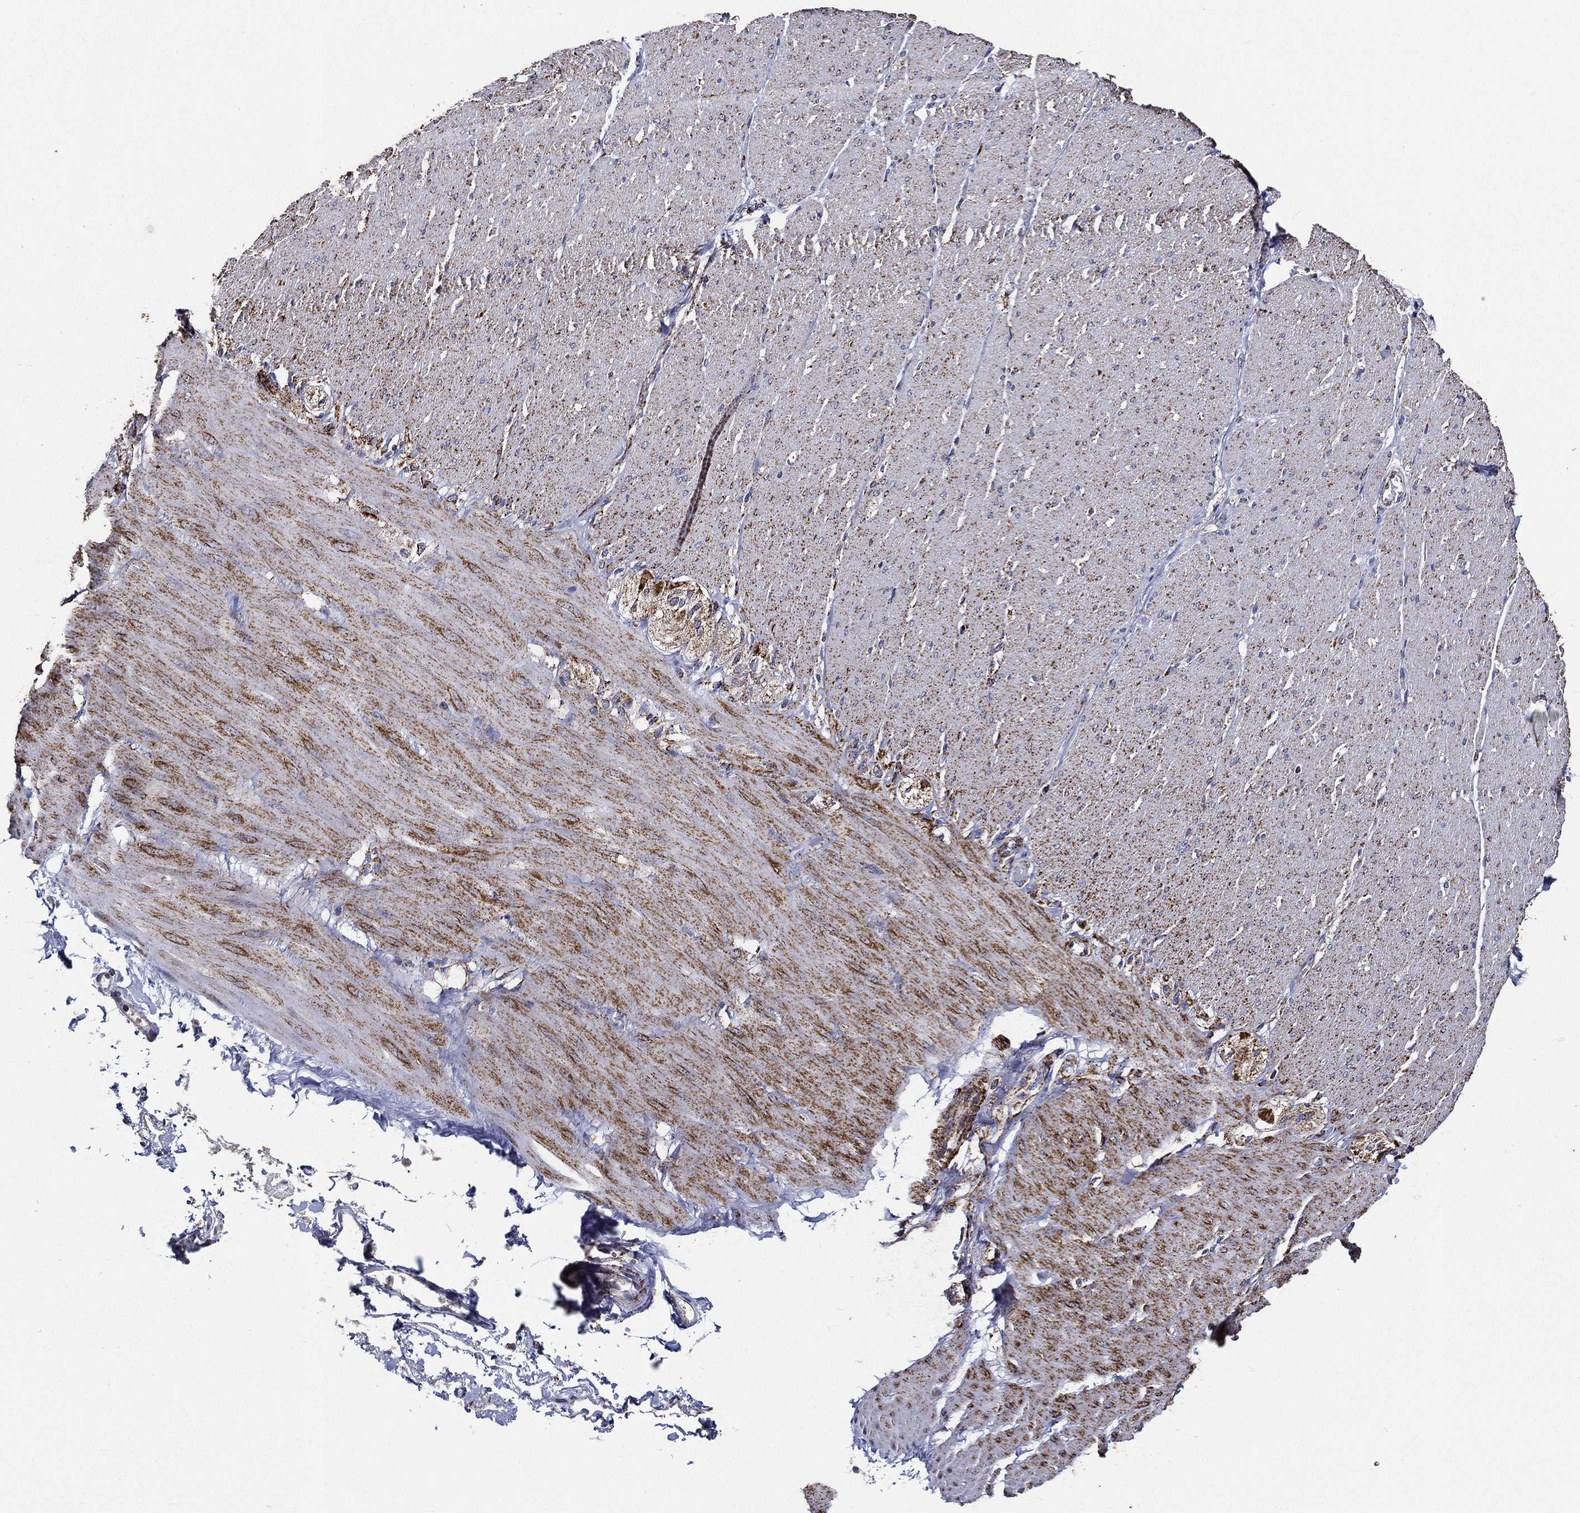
{"staining": {"intensity": "negative", "quantity": "none", "location": "none"}, "tissue": "adipose tissue", "cell_type": "Adipocytes", "image_type": "normal", "snomed": [{"axis": "morphology", "description": "Normal tissue, NOS"}, {"axis": "topography", "description": "Smooth muscle"}, {"axis": "topography", "description": "Duodenum"}, {"axis": "topography", "description": "Peripheral nerve tissue"}], "caption": "Immunohistochemistry (IHC) image of unremarkable adipose tissue: adipose tissue stained with DAB (3,3'-diaminobenzidine) demonstrates no significant protein staining in adipocytes. (DAB IHC with hematoxylin counter stain).", "gene": "NDUFAB1", "patient": {"sex": "female", "age": 61}}